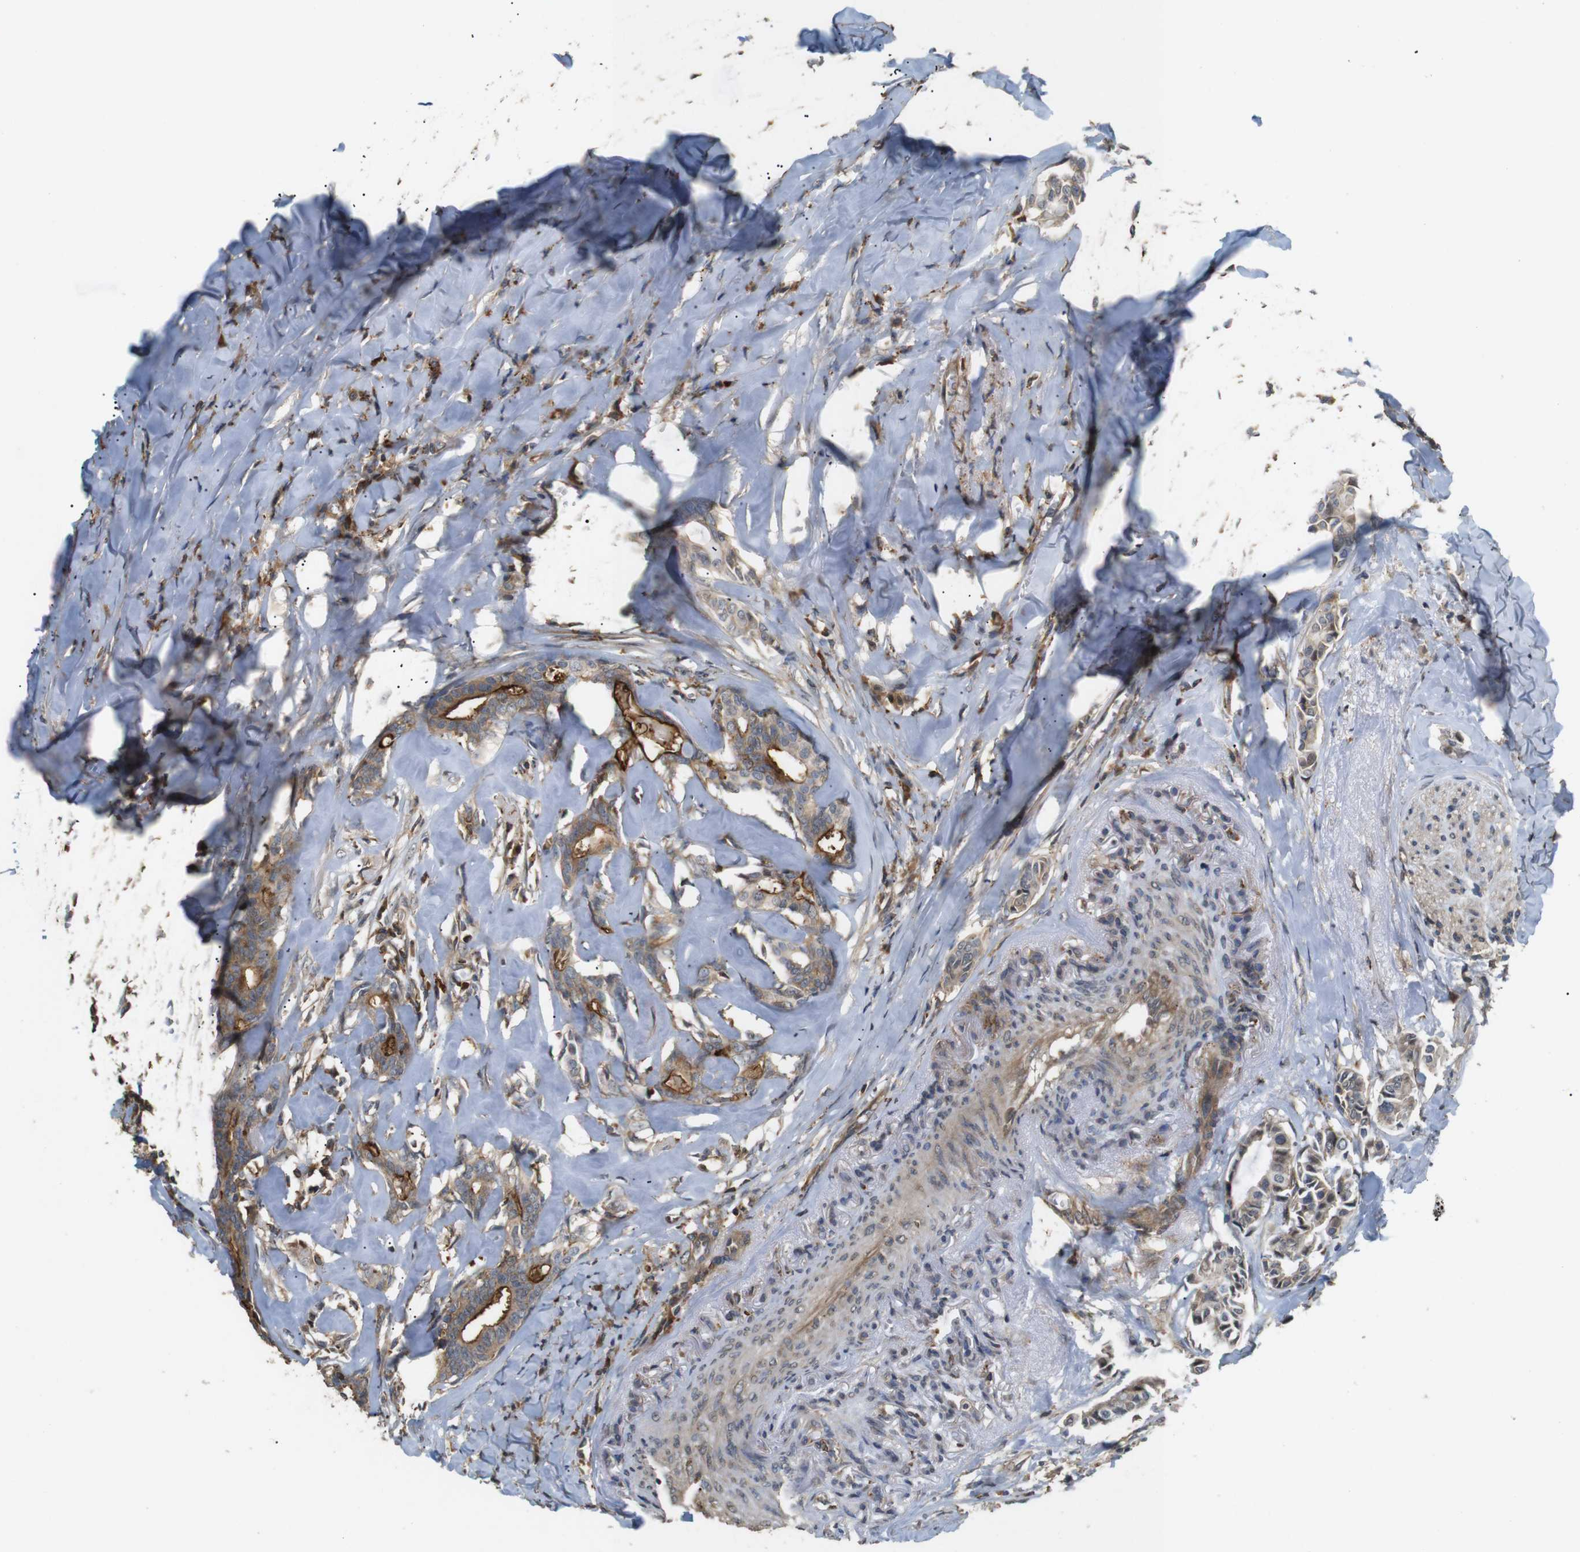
{"staining": {"intensity": "moderate", "quantity": ">75%", "location": "cytoplasmic/membranous"}, "tissue": "head and neck cancer", "cell_type": "Tumor cells", "image_type": "cancer", "snomed": [{"axis": "morphology", "description": "Adenocarcinoma, NOS"}, {"axis": "topography", "description": "Salivary gland"}, {"axis": "topography", "description": "Head-Neck"}], "caption": "Immunohistochemical staining of head and neck adenocarcinoma shows medium levels of moderate cytoplasmic/membranous protein positivity in about >75% of tumor cells.", "gene": "KSR1", "patient": {"sex": "female", "age": 59}}